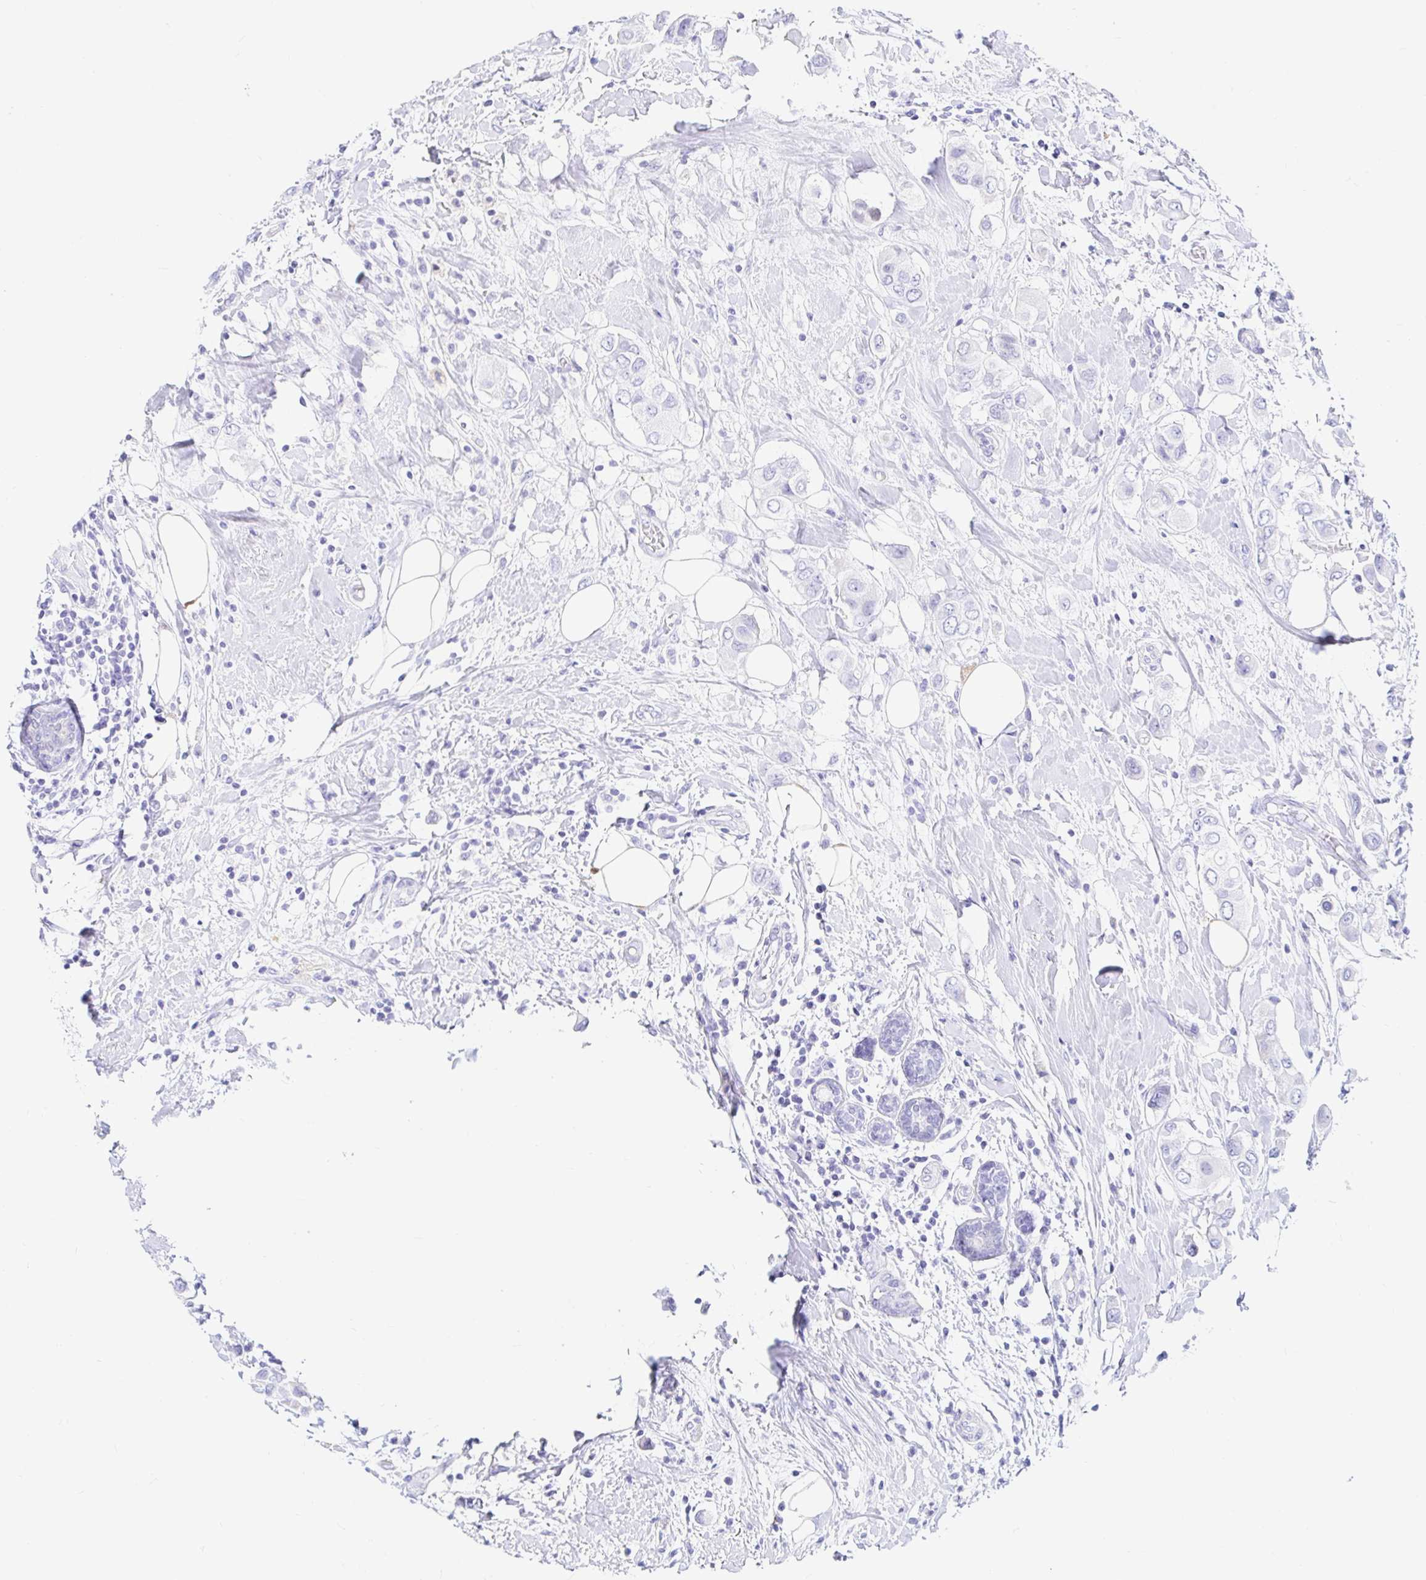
{"staining": {"intensity": "negative", "quantity": "none", "location": "none"}, "tissue": "breast cancer", "cell_type": "Tumor cells", "image_type": "cancer", "snomed": [{"axis": "morphology", "description": "Lobular carcinoma"}, {"axis": "topography", "description": "Breast"}], "caption": "DAB immunohistochemical staining of human breast cancer reveals no significant positivity in tumor cells.", "gene": "PPP1R1B", "patient": {"sex": "female", "age": 51}}